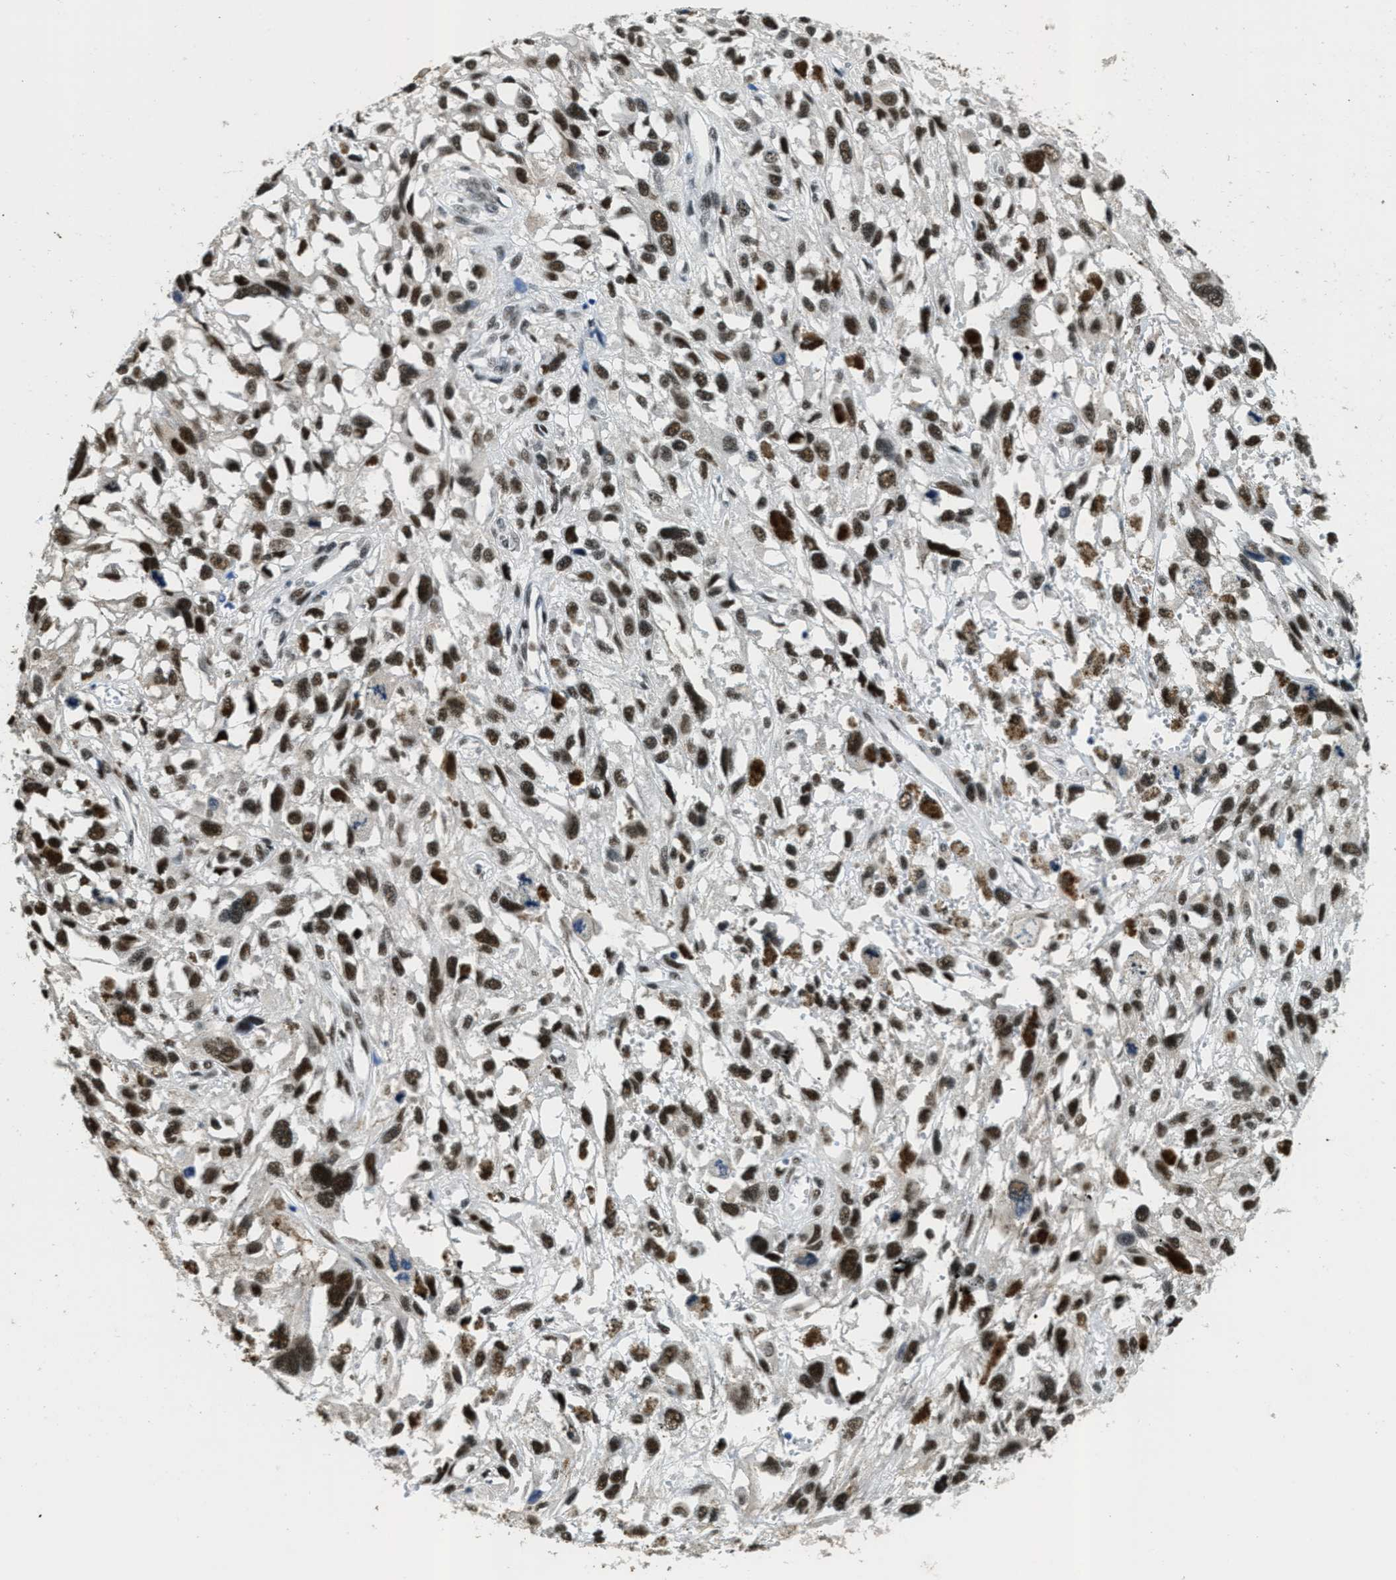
{"staining": {"intensity": "strong", "quantity": ">75%", "location": "nuclear"}, "tissue": "melanoma", "cell_type": "Tumor cells", "image_type": "cancer", "snomed": [{"axis": "morphology", "description": "Malignant melanoma, Metastatic site"}, {"axis": "topography", "description": "Lymph node"}], "caption": "A brown stain shows strong nuclear expression of a protein in human malignant melanoma (metastatic site) tumor cells.", "gene": "SSB", "patient": {"sex": "male", "age": 59}}